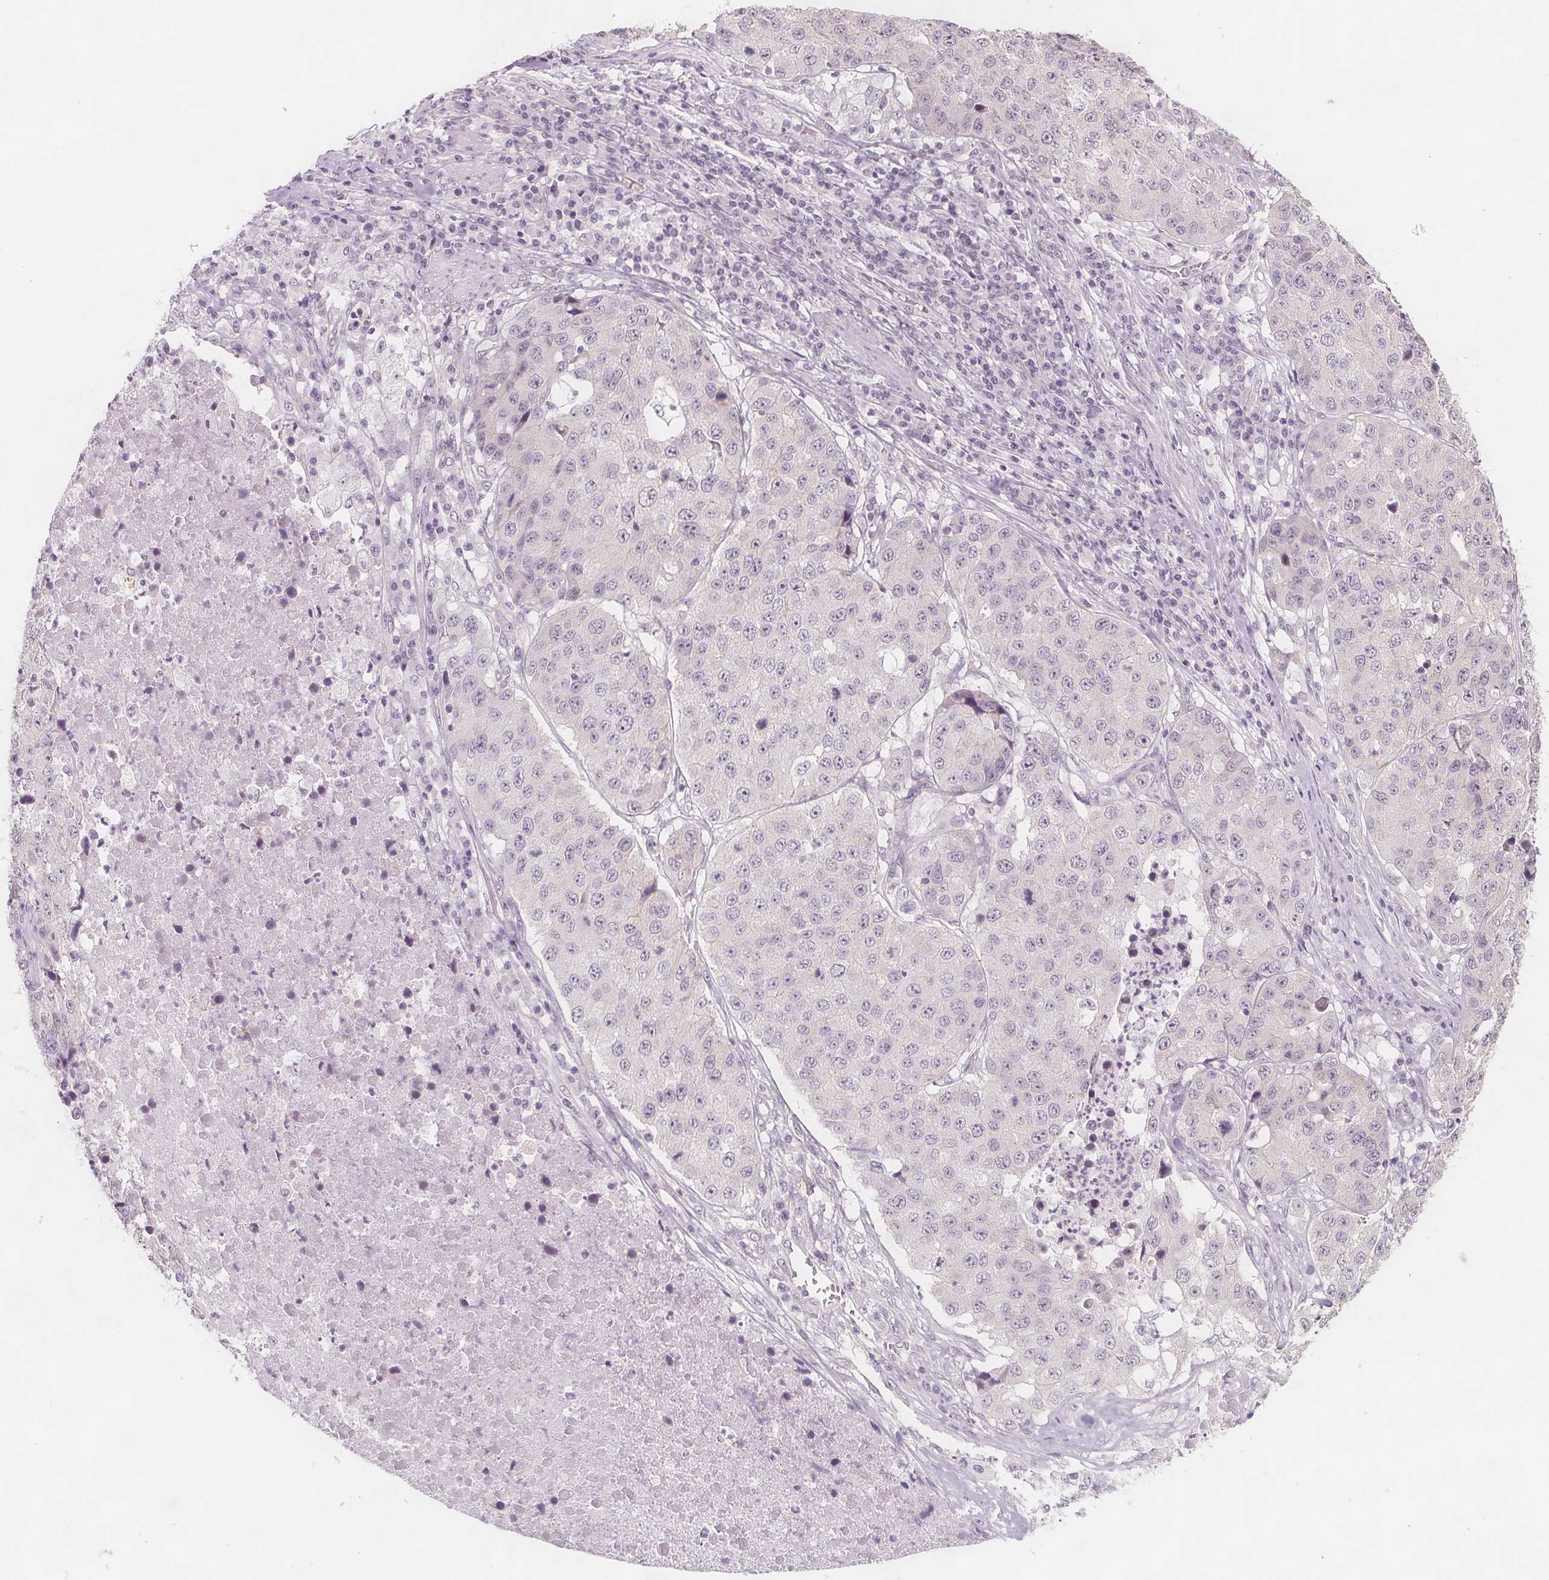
{"staining": {"intensity": "negative", "quantity": "none", "location": "none"}, "tissue": "stomach cancer", "cell_type": "Tumor cells", "image_type": "cancer", "snomed": [{"axis": "morphology", "description": "Adenocarcinoma, NOS"}, {"axis": "topography", "description": "Stomach"}], "caption": "This is an immunohistochemistry (IHC) image of stomach cancer (adenocarcinoma). There is no positivity in tumor cells.", "gene": "C1orf167", "patient": {"sex": "male", "age": 71}}